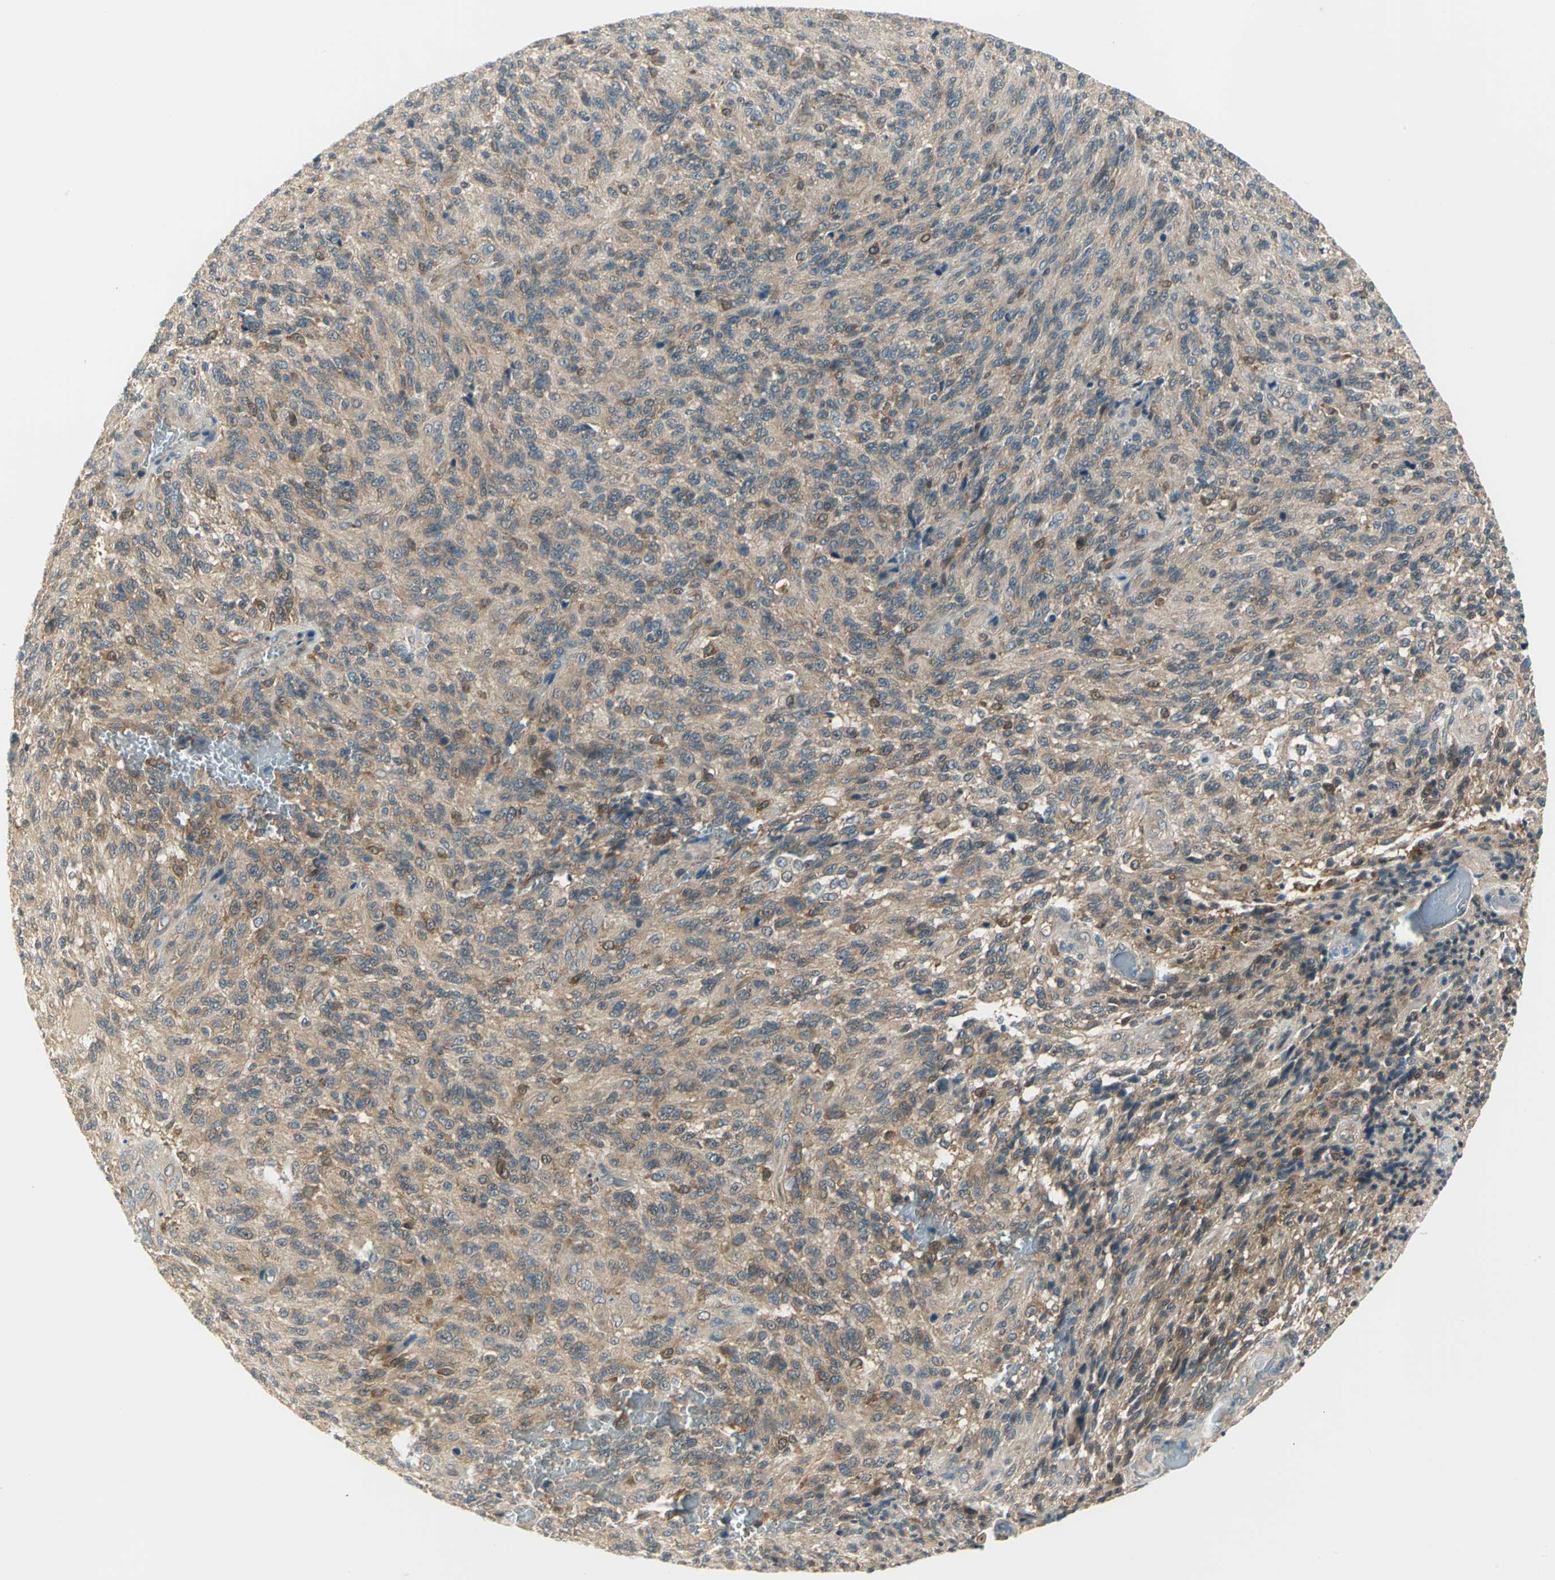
{"staining": {"intensity": "moderate", "quantity": ">75%", "location": "cytoplasmic/membranous"}, "tissue": "glioma", "cell_type": "Tumor cells", "image_type": "cancer", "snomed": [{"axis": "morphology", "description": "Normal tissue, NOS"}, {"axis": "morphology", "description": "Glioma, malignant, High grade"}, {"axis": "topography", "description": "Cerebral cortex"}], "caption": "An immunohistochemistry photomicrograph of tumor tissue is shown. Protein staining in brown shows moderate cytoplasmic/membranous positivity in high-grade glioma (malignant) within tumor cells. The staining was performed using DAB (3,3'-diaminobenzidine), with brown indicating positive protein expression. Nuclei are stained blue with hematoxylin.", "gene": "FYN", "patient": {"sex": "male", "age": 56}}